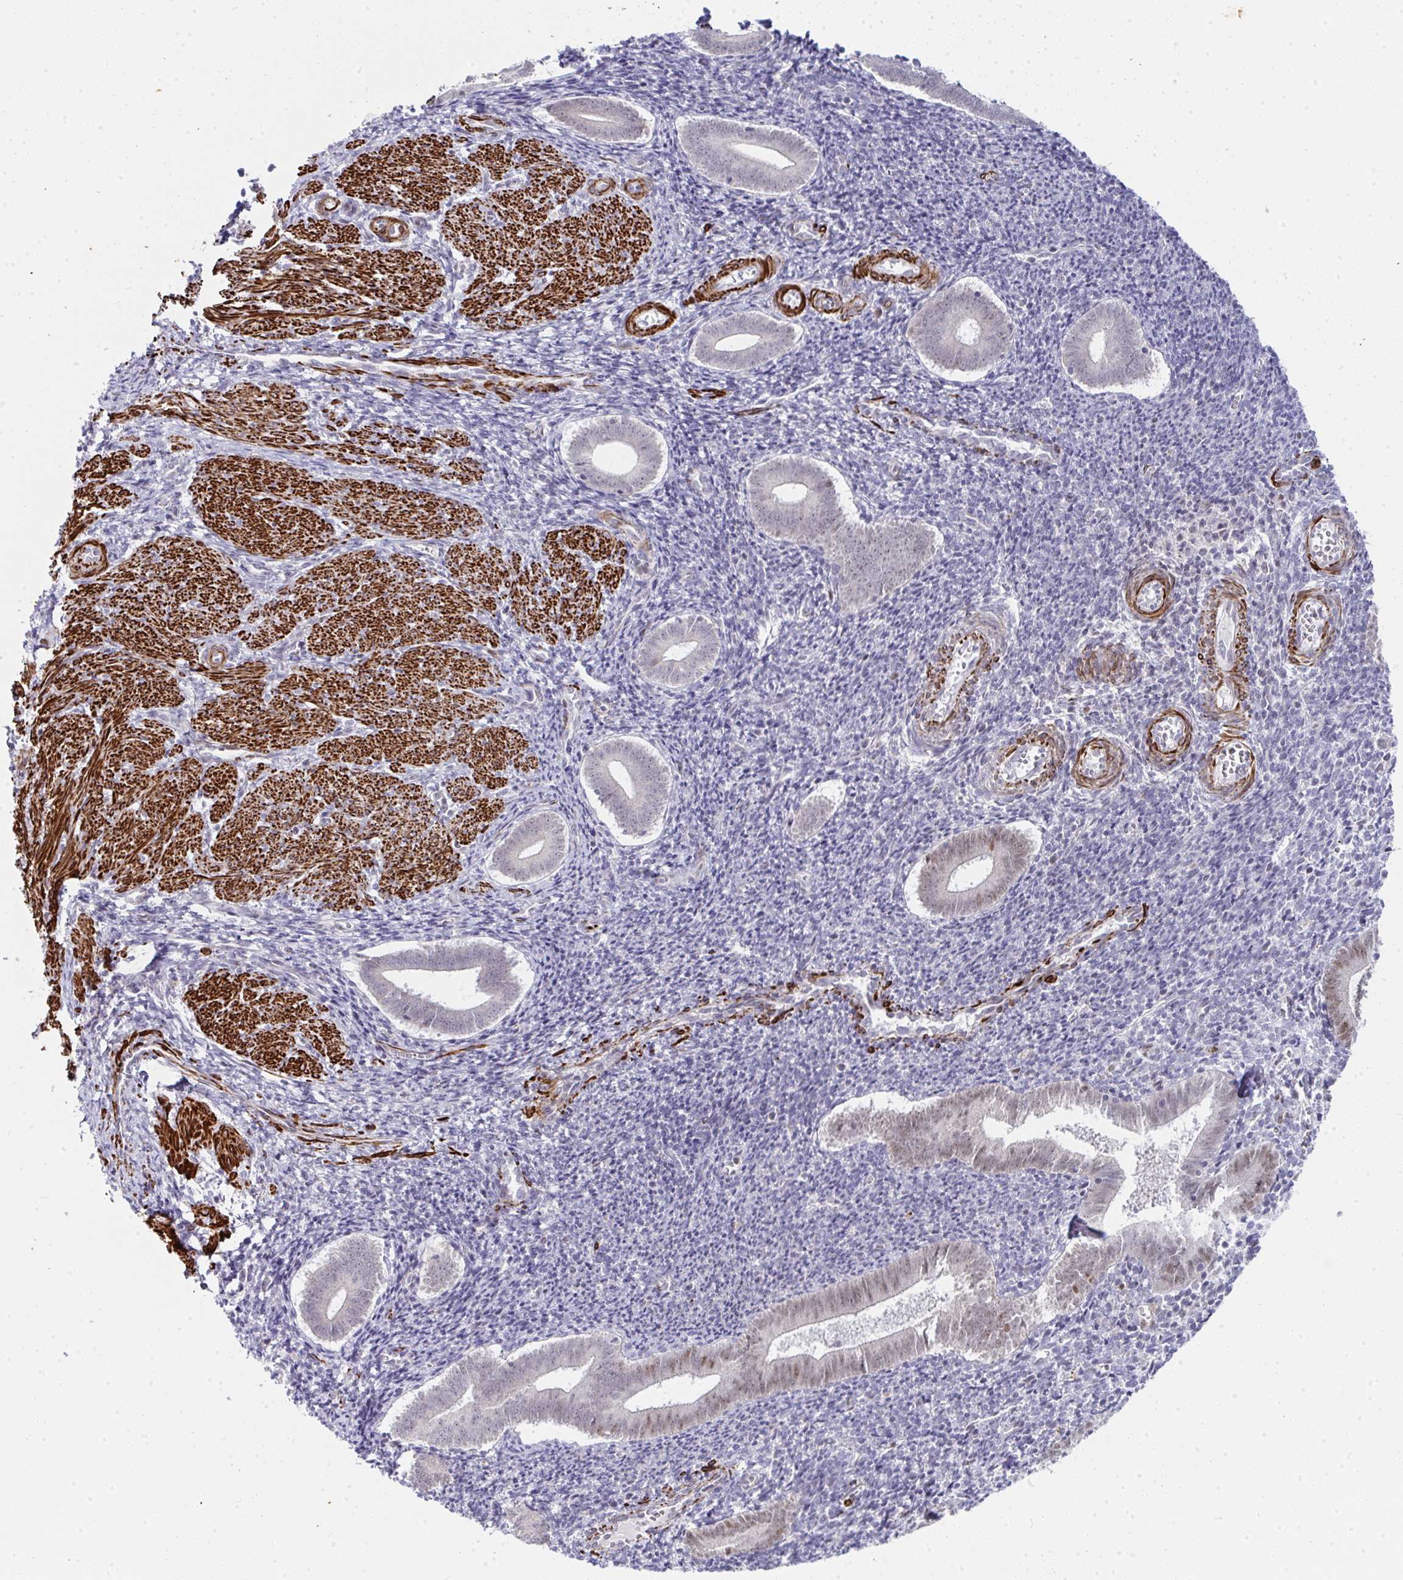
{"staining": {"intensity": "negative", "quantity": "none", "location": "none"}, "tissue": "endometrium", "cell_type": "Cells in endometrial stroma", "image_type": "normal", "snomed": [{"axis": "morphology", "description": "Normal tissue, NOS"}, {"axis": "topography", "description": "Endometrium"}], "caption": "Endometrium was stained to show a protein in brown. There is no significant positivity in cells in endometrial stroma. (Brightfield microscopy of DAB IHC at high magnification).", "gene": "GINS2", "patient": {"sex": "female", "age": 25}}